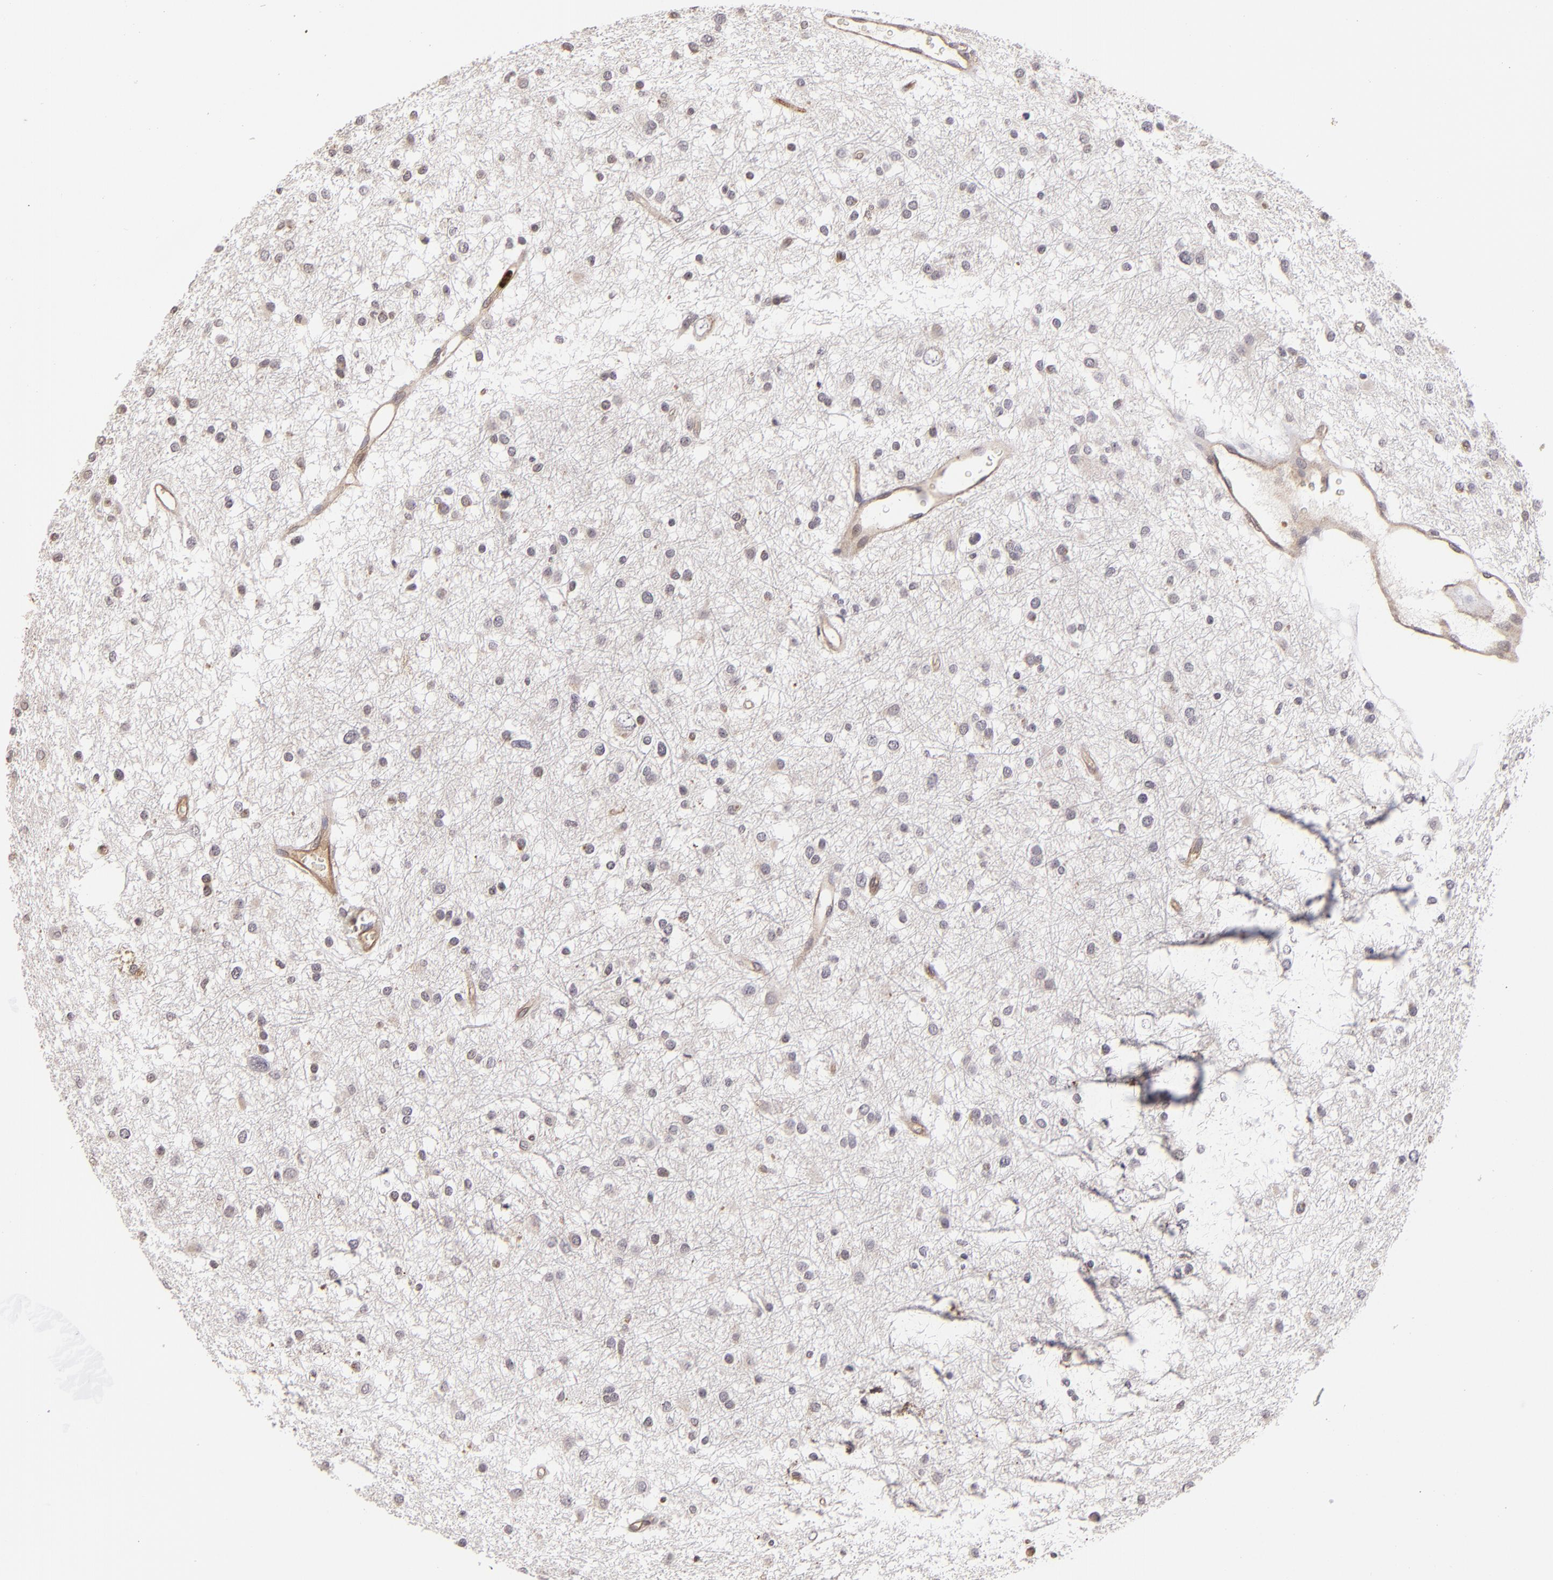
{"staining": {"intensity": "negative", "quantity": "none", "location": "none"}, "tissue": "glioma", "cell_type": "Tumor cells", "image_type": "cancer", "snomed": [{"axis": "morphology", "description": "Glioma, malignant, Low grade"}, {"axis": "topography", "description": "Brain"}], "caption": "Tumor cells show no significant staining in malignant glioma (low-grade).", "gene": "DYSF", "patient": {"sex": "female", "age": 36}}